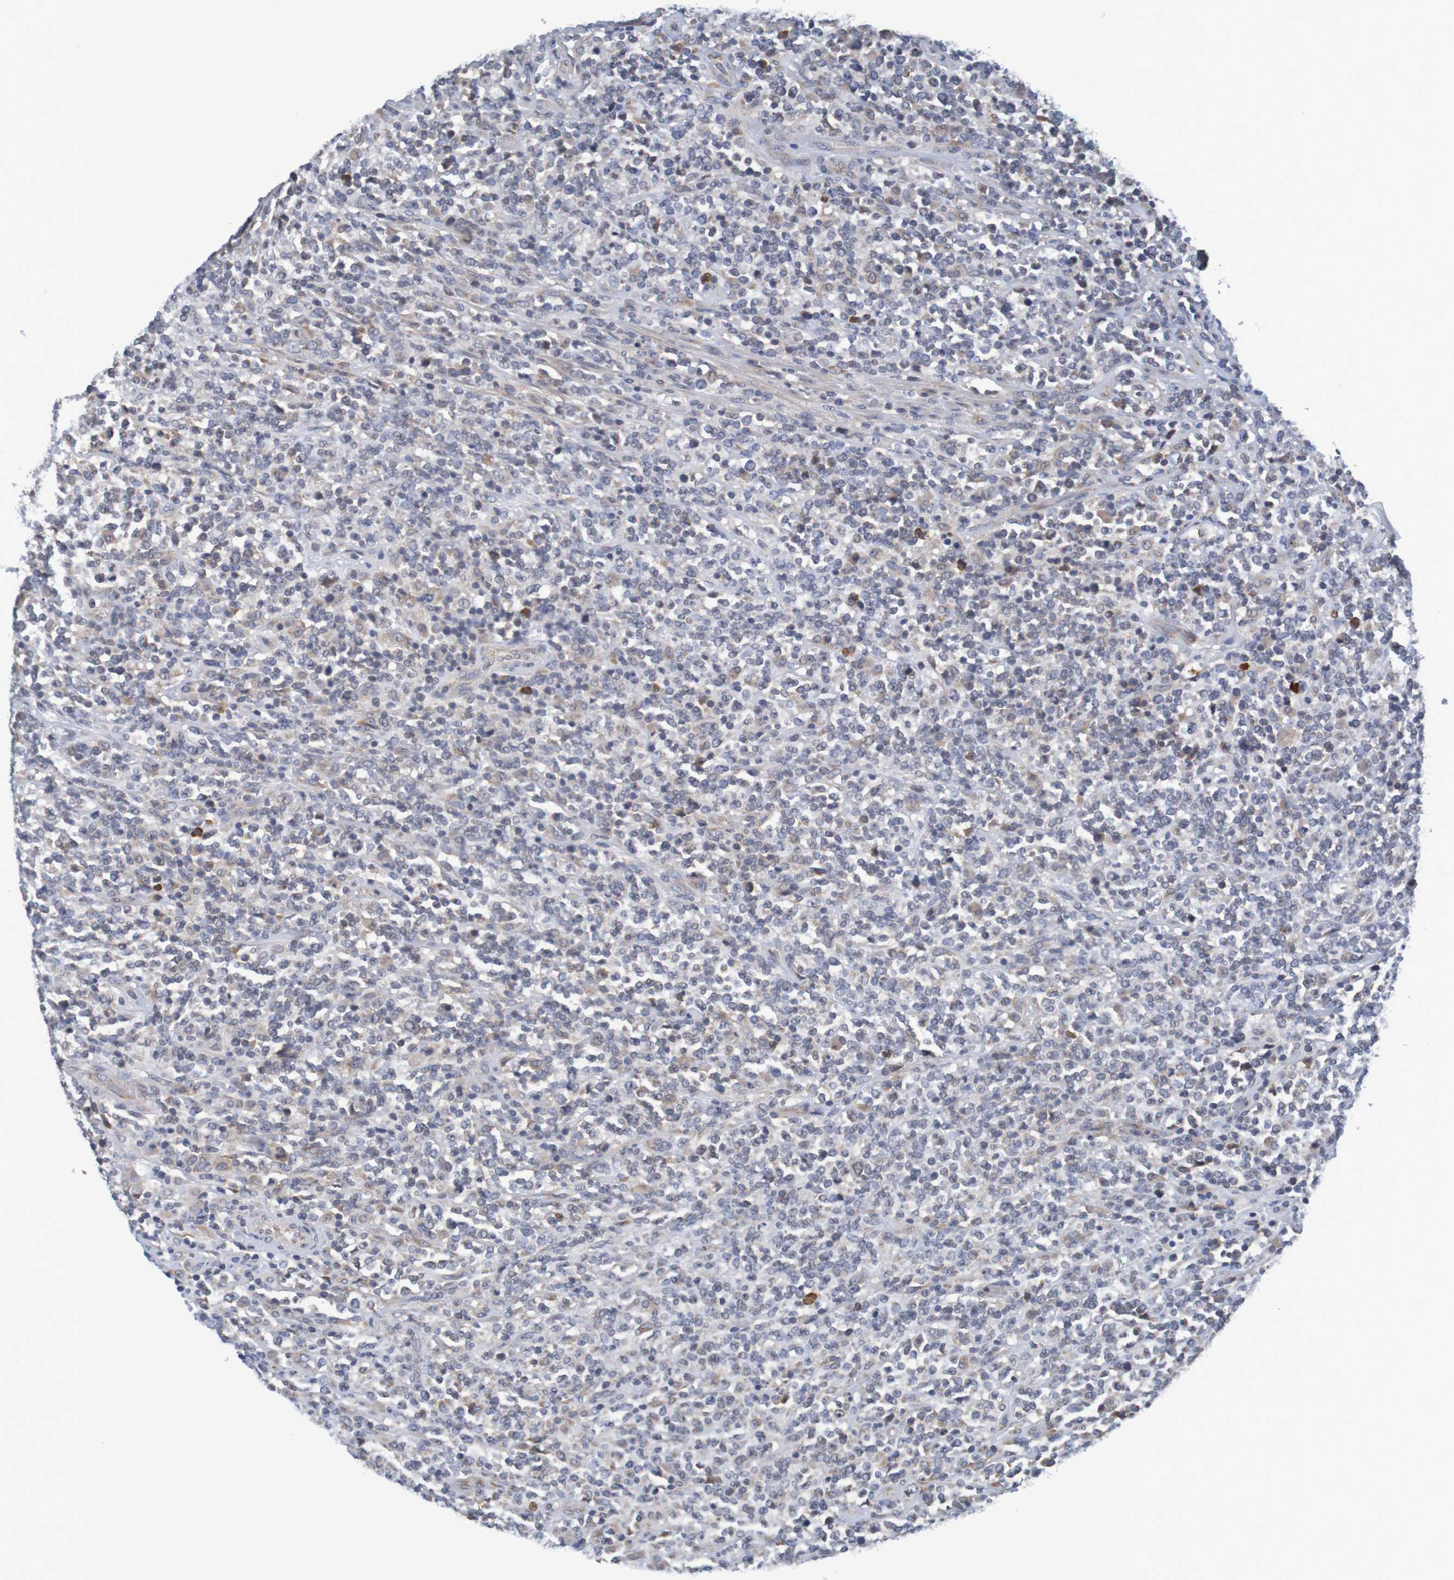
{"staining": {"intensity": "weak", "quantity": "<25%", "location": "cytoplasmic/membranous"}, "tissue": "lymphoma", "cell_type": "Tumor cells", "image_type": "cancer", "snomed": [{"axis": "morphology", "description": "Malignant lymphoma, non-Hodgkin's type, High grade"}, {"axis": "topography", "description": "Soft tissue"}], "caption": "There is no significant positivity in tumor cells of malignant lymphoma, non-Hodgkin's type (high-grade). The staining was performed using DAB (3,3'-diaminobenzidine) to visualize the protein expression in brown, while the nuclei were stained in blue with hematoxylin (Magnification: 20x).", "gene": "CLDN18", "patient": {"sex": "male", "age": 18}}